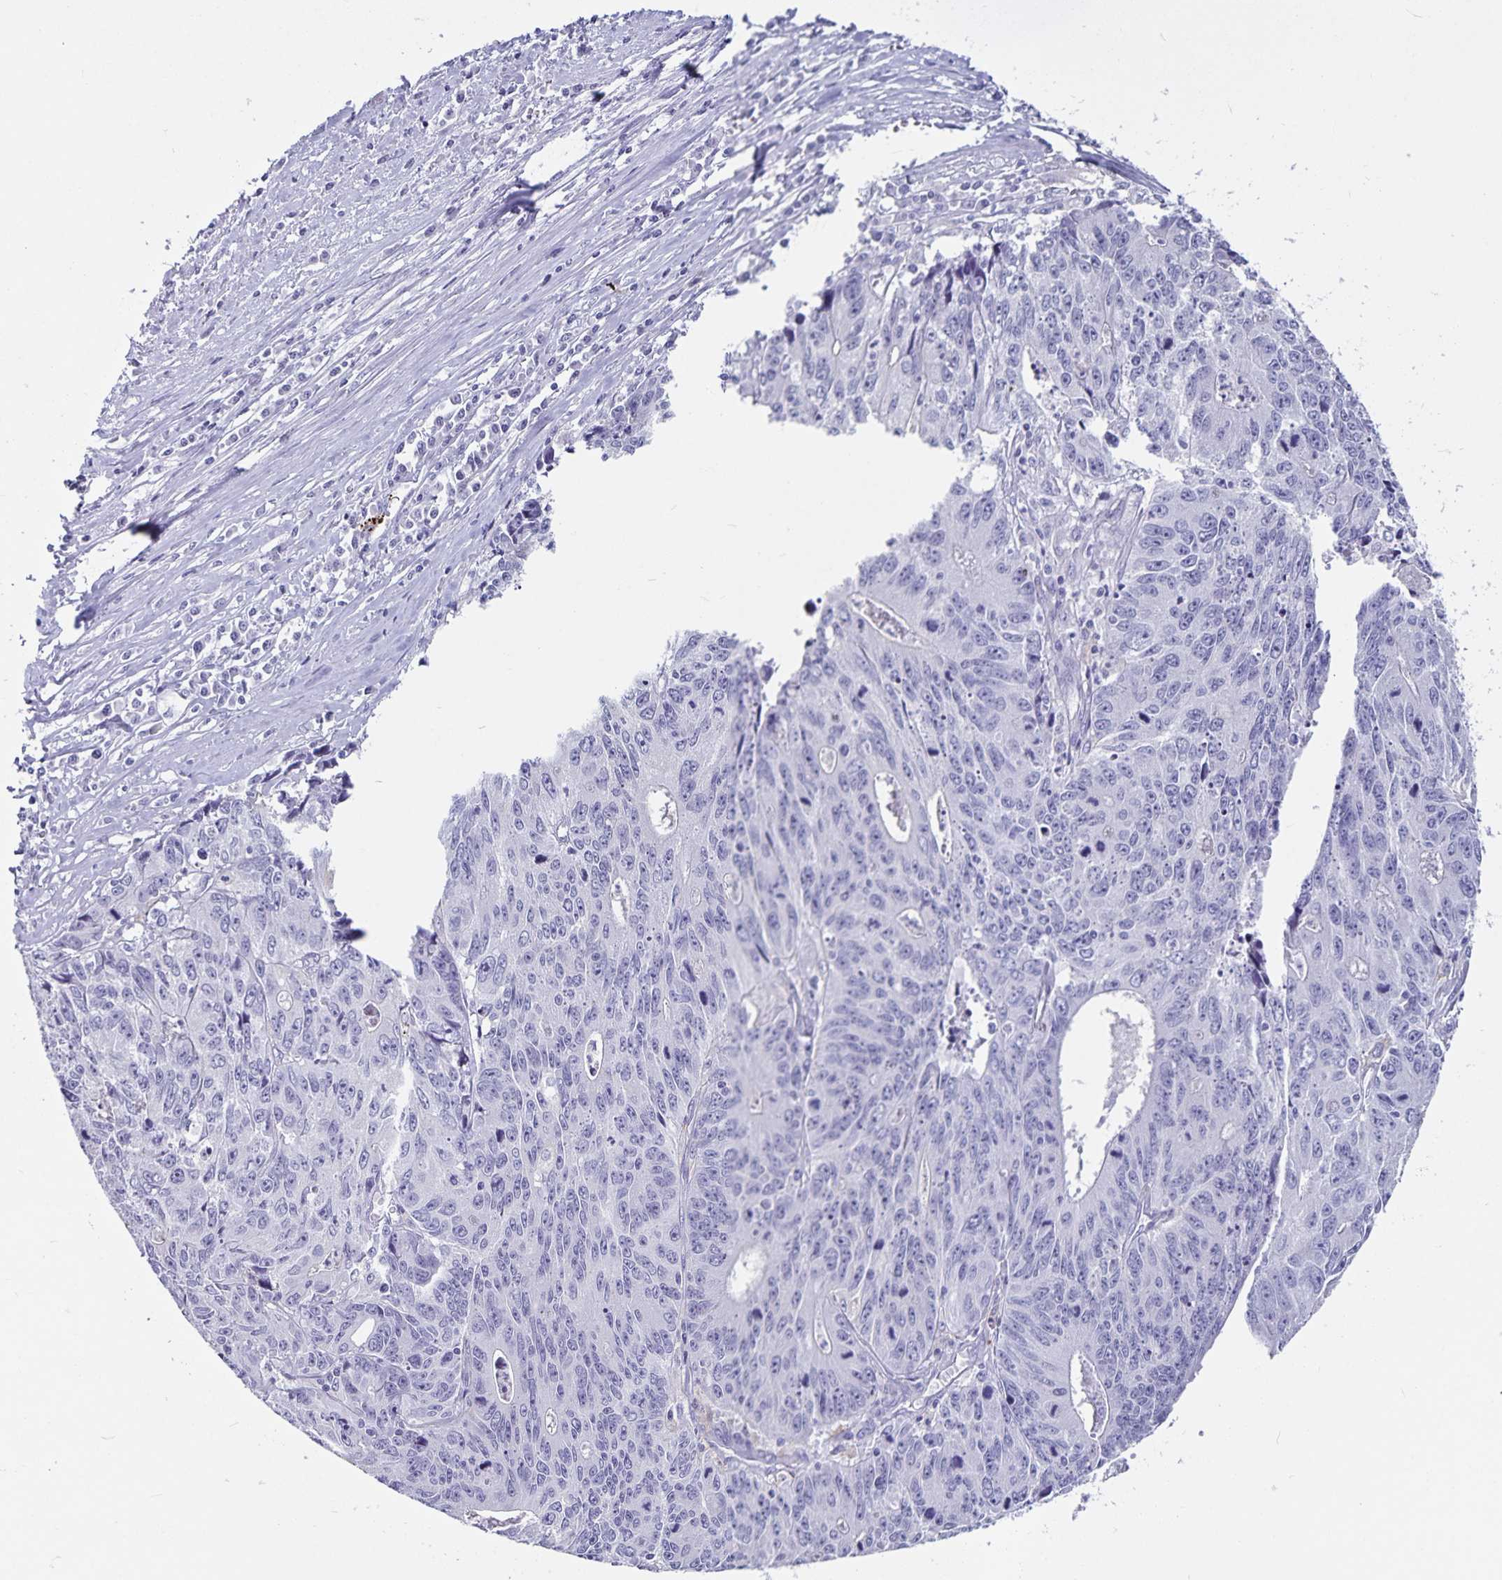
{"staining": {"intensity": "negative", "quantity": "none", "location": "none"}, "tissue": "liver cancer", "cell_type": "Tumor cells", "image_type": "cancer", "snomed": [{"axis": "morphology", "description": "Cholangiocarcinoma"}, {"axis": "topography", "description": "Liver"}], "caption": "Tumor cells show no significant protein expression in liver cancer (cholangiocarcinoma).", "gene": "PLAC1", "patient": {"sex": "male", "age": 65}}